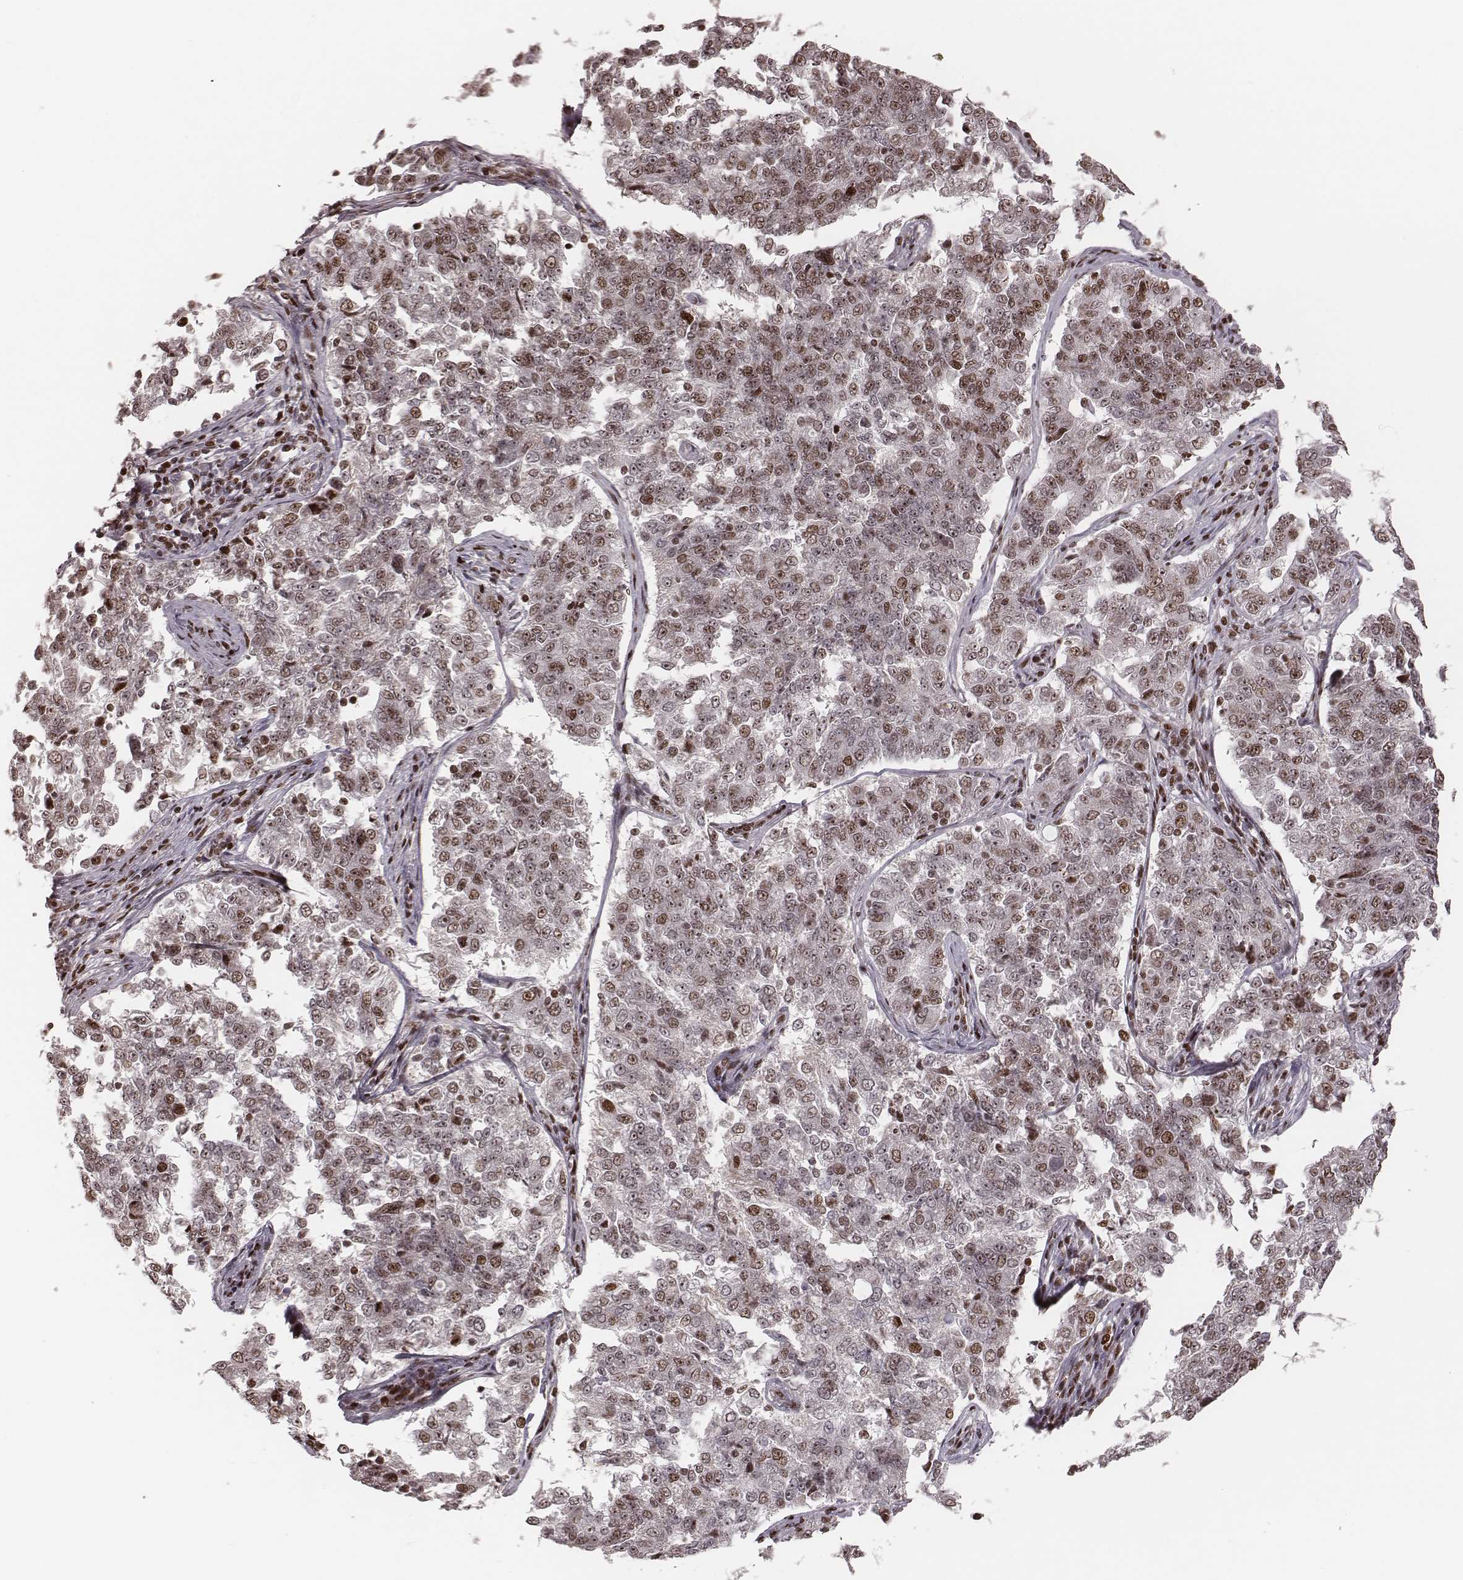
{"staining": {"intensity": "moderate", "quantity": "<25%", "location": "nuclear"}, "tissue": "endometrial cancer", "cell_type": "Tumor cells", "image_type": "cancer", "snomed": [{"axis": "morphology", "description": "Adenocarcinoma, NOS"}, {"axis": "topography", "description": "Endometrium"}], "caption": "Protein expression by immunohistochemistry exhibits moderate nuclear staining in approximately <25% of tumor cells in endometrial cancer. The staining was performed using DAB to visualize the protein expression in brown, while the nuclei were stained in blue with hematoxylin (Magnification: 20x).", "gene": "VRK3", "patient": {"sex": "female", "age": 43}}